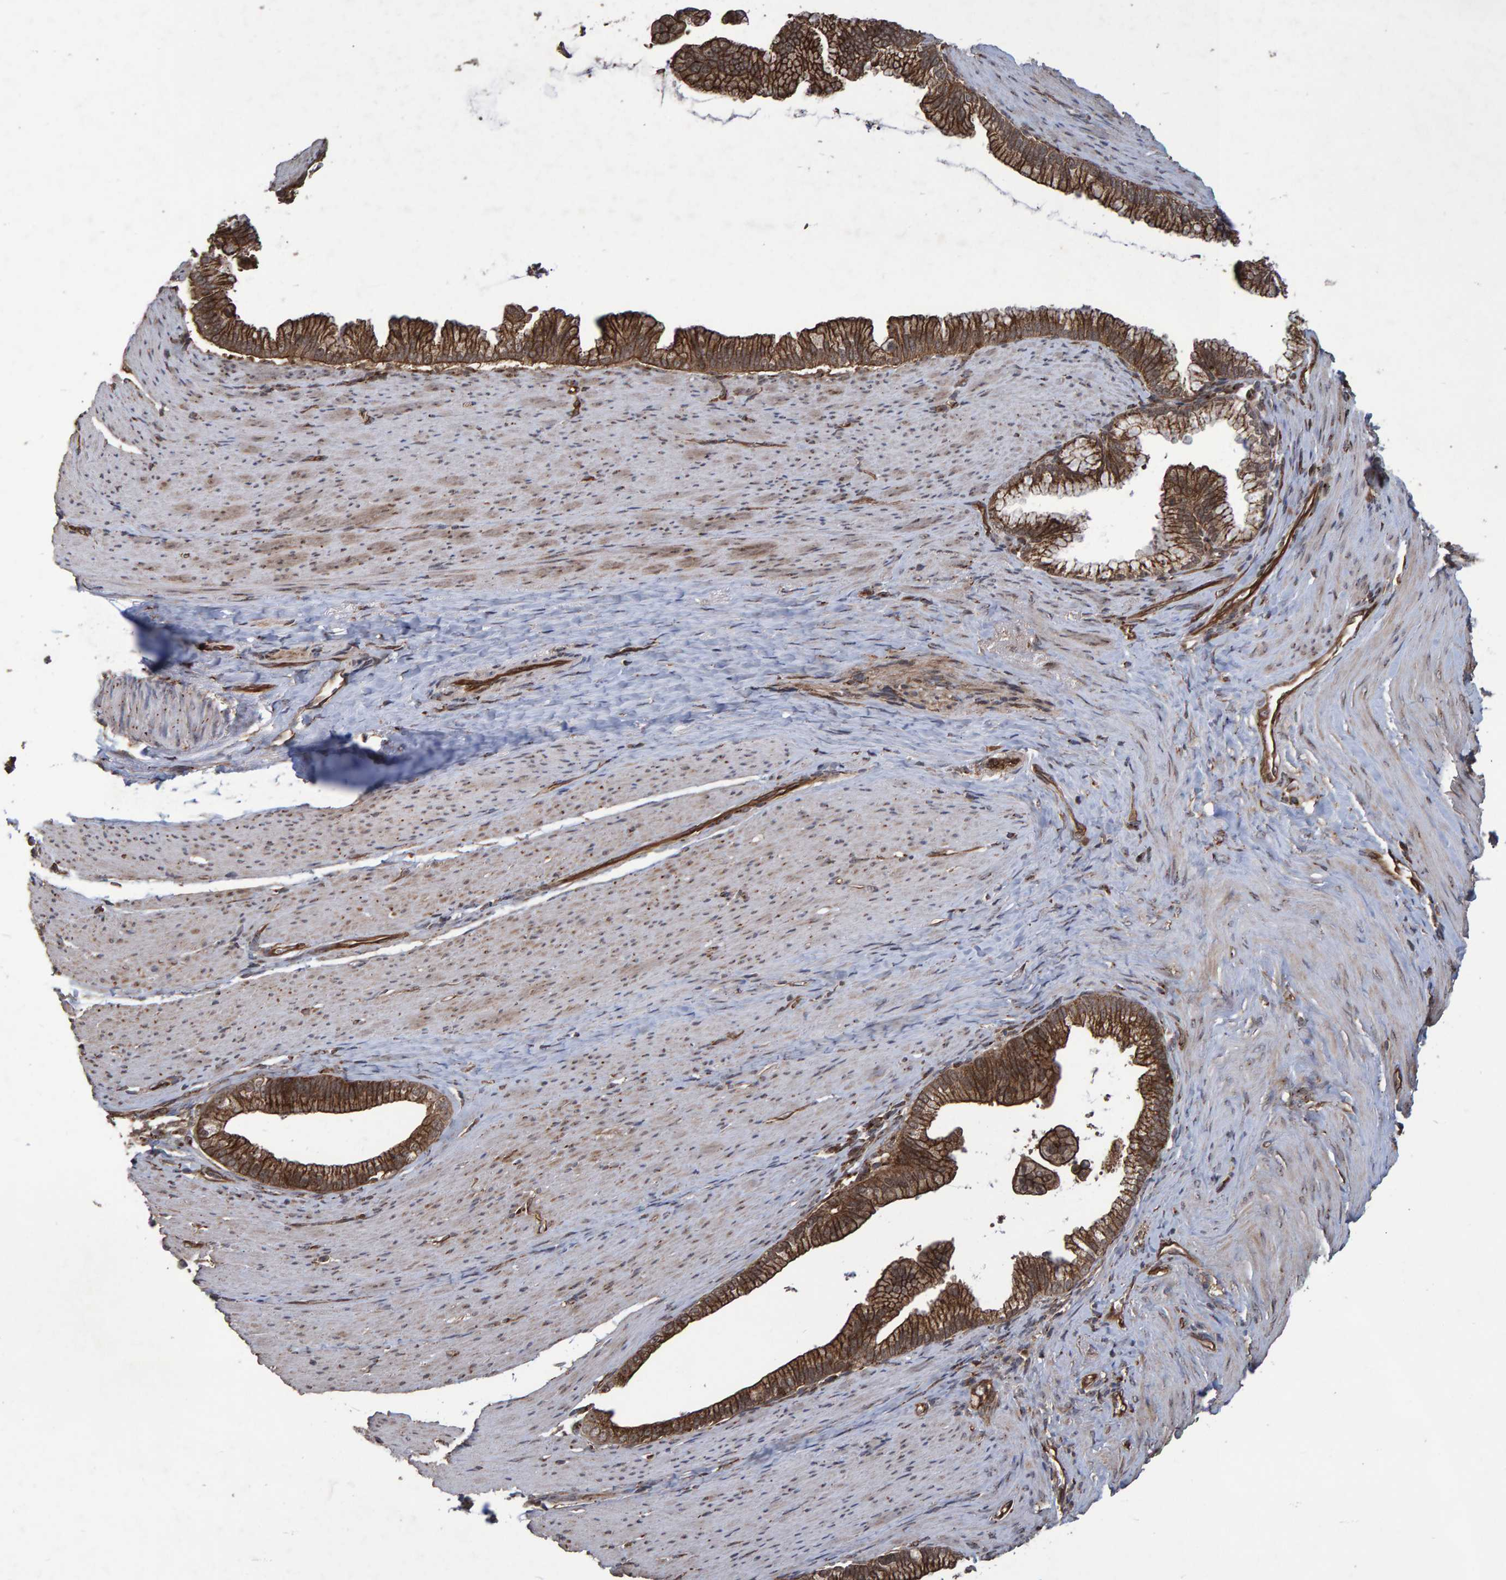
{"staining": {"intensity": "strong", "quantity": ">75%", "location": "cytoplasmic/membranous"}, "tissue": "pancreatic cancer", "cell_type": "Tumor cells", "image_type": "cancer", "snomed": [{"axis": "morphology", "description": "Adenocarcinoma, NOS"}, {"axis": "topography", "description": "Pancreas"}], "caption": "An immunohistochemistry image of tumor tissue is shown. Protein staining in brown labels strong cytoplasmic/membranous positivity in adenocarcinoma (pancreatic) within tumor cells. (Brightfield microscopy of DAB IHC at high magnification).", "gene": "TRIM68", "patient": {"sex": "male", "age": 69}}